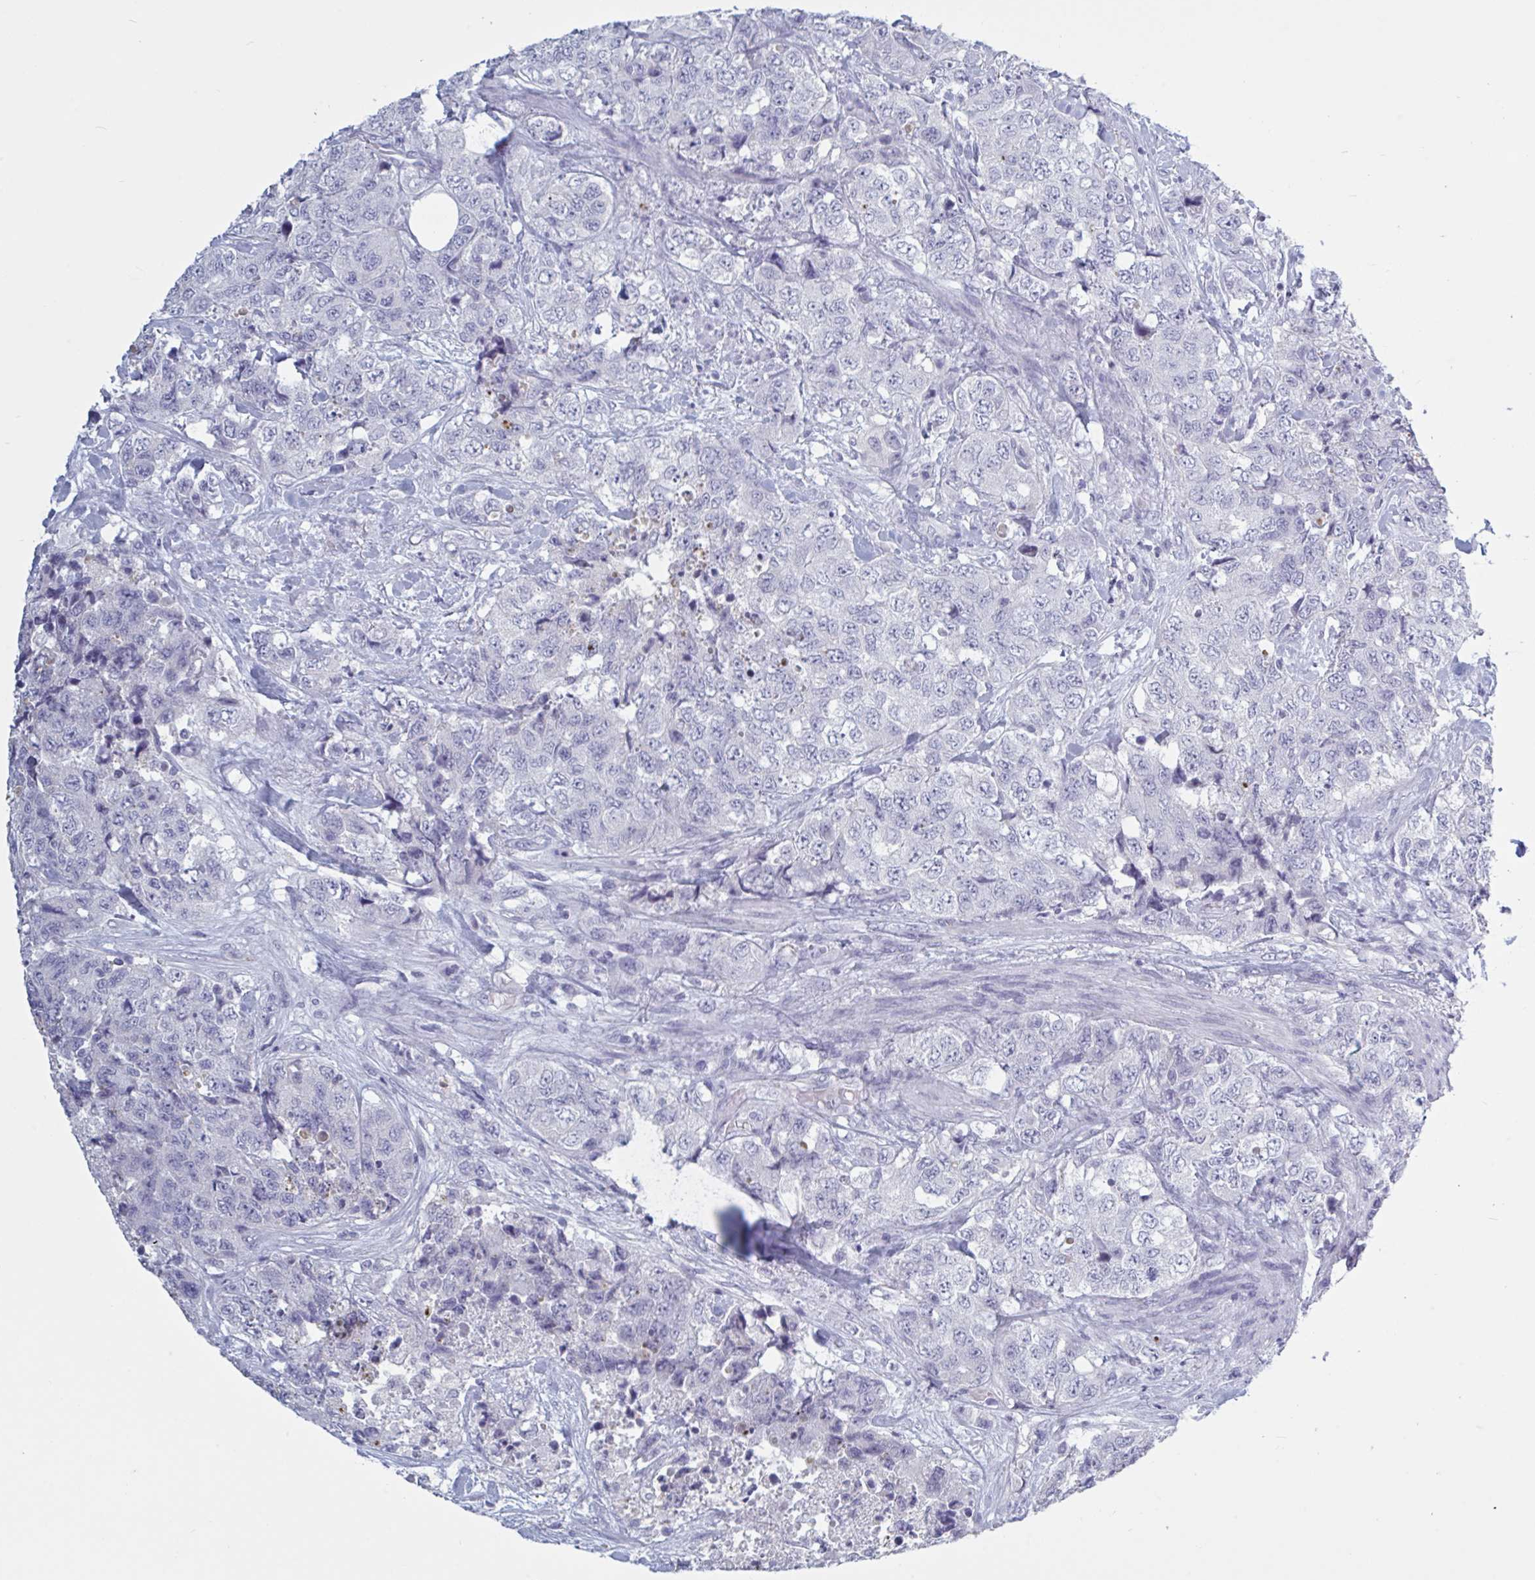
{"staining": {"intensity": "negative", "quantity": "none", "location": "none"}, "tissue": "urothelial cancer", "cell_type": "Tumor cells", "image_type": "cancer", "snomed": [{"axis": "morphology", "description": "Urothelial carcinoma, High grade"}, {"axis": "topography", "description": "Urinary bladder"}], "caption": "Tumor cells are negative for brown protein staining in high-grade urothelial carcinoma.", "gene": "NDUFC2", "patient": {"sex": "female", "age": 78}}